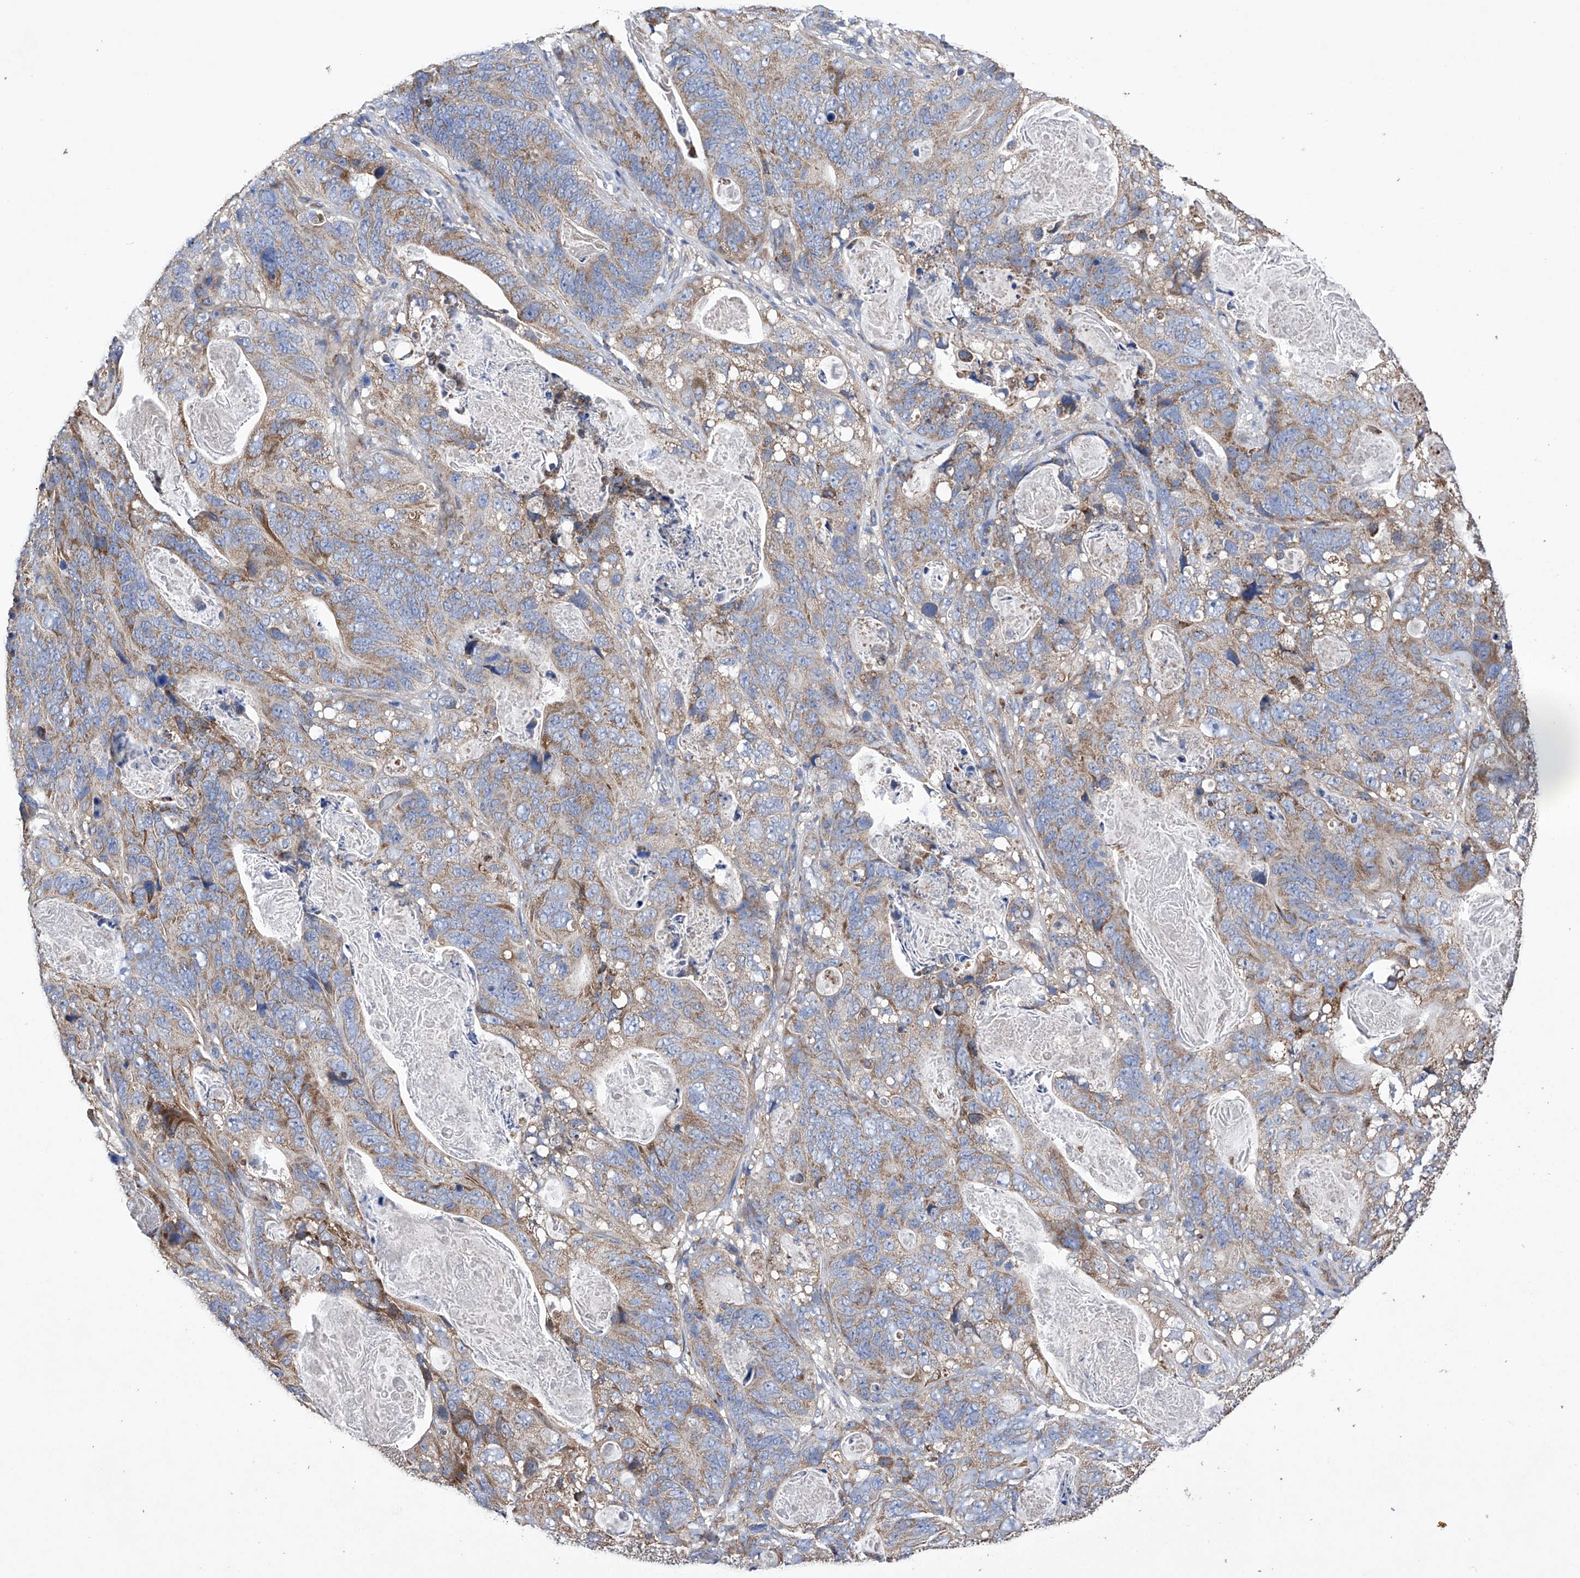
{"staining": {"intensity": "moderate", "quantity": "25%-75%", "location": "cytoplasmic/membranous"}, "tissue": "stomach cancer", "cell_type": "Tumor cells", "image_type": "cancer", "snomed": [{"axis": "morphology", "description": "Normal tissue, NOS"}, {"axis": "morphology", "description": "Adenocarcinoma, NOS"}, {"axis": "topography", "description": "Stomach"}], "caption": "A photomicrograph showing moderate cytoplasmic/membranous positivity in approximately 25%-75% of tumor cells in stomach cancer, as visualized by brown immunohistochemical staining.", "gene": "EFCAB2", "patient": {"sex": "female", "age": 89}}